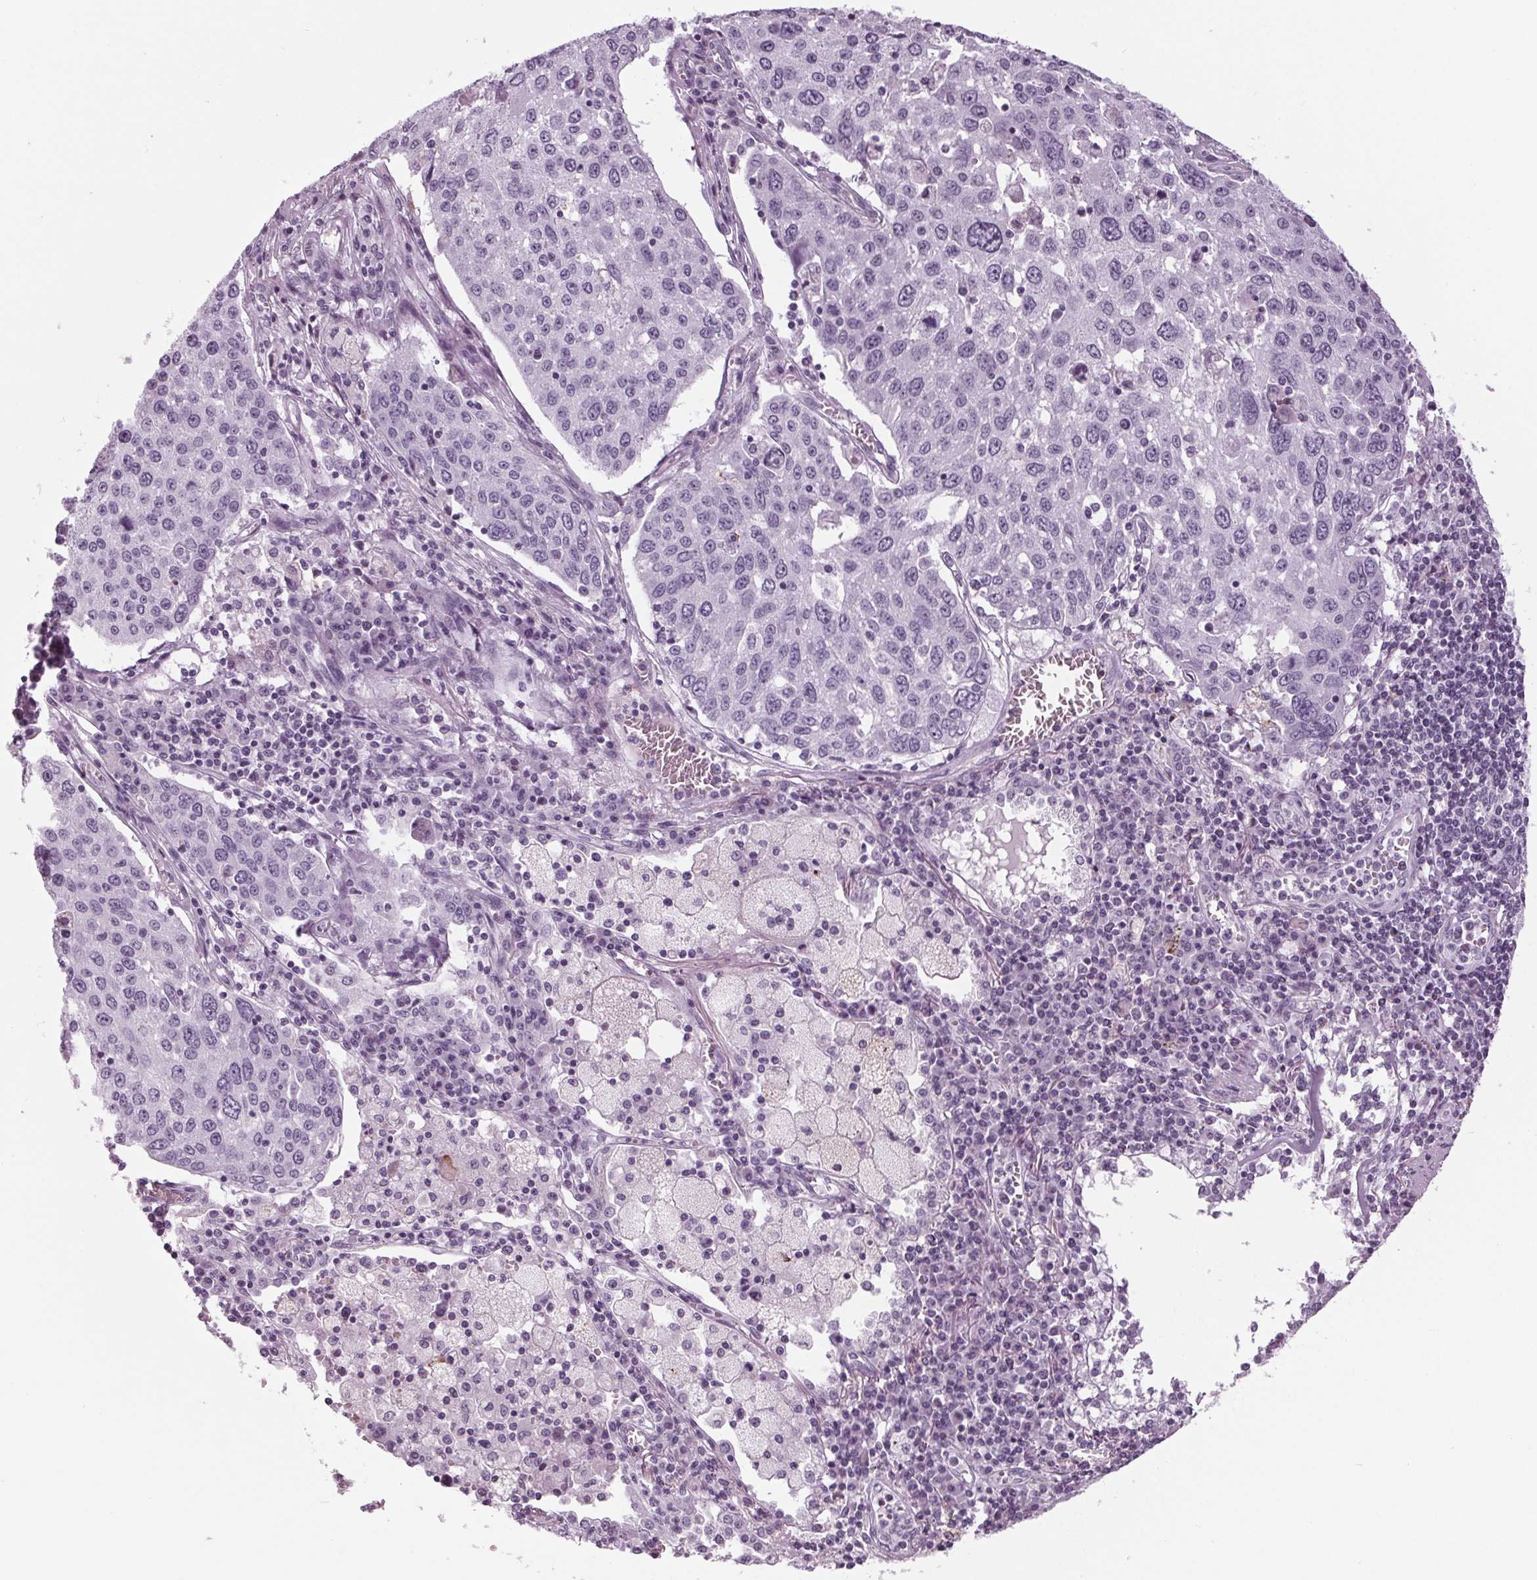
{"staining": {"intensity": "negative", "quantity": "none", "location": "none"}, "tissue": "lung cancer", "cell_type": "Tumor cells", "image_type": "cancer", "snomed": [{"axis": "morphology", "description": "Squamous cell carcinoma, NOS"}, {"axis": "topography", "description": "Lung"}], "caption": "Protein analysis of lung cancer exhibits no significant expression in tumor cells.", "gene": "CYP3A43", "patient": {"sex": "male", "age": 65}}